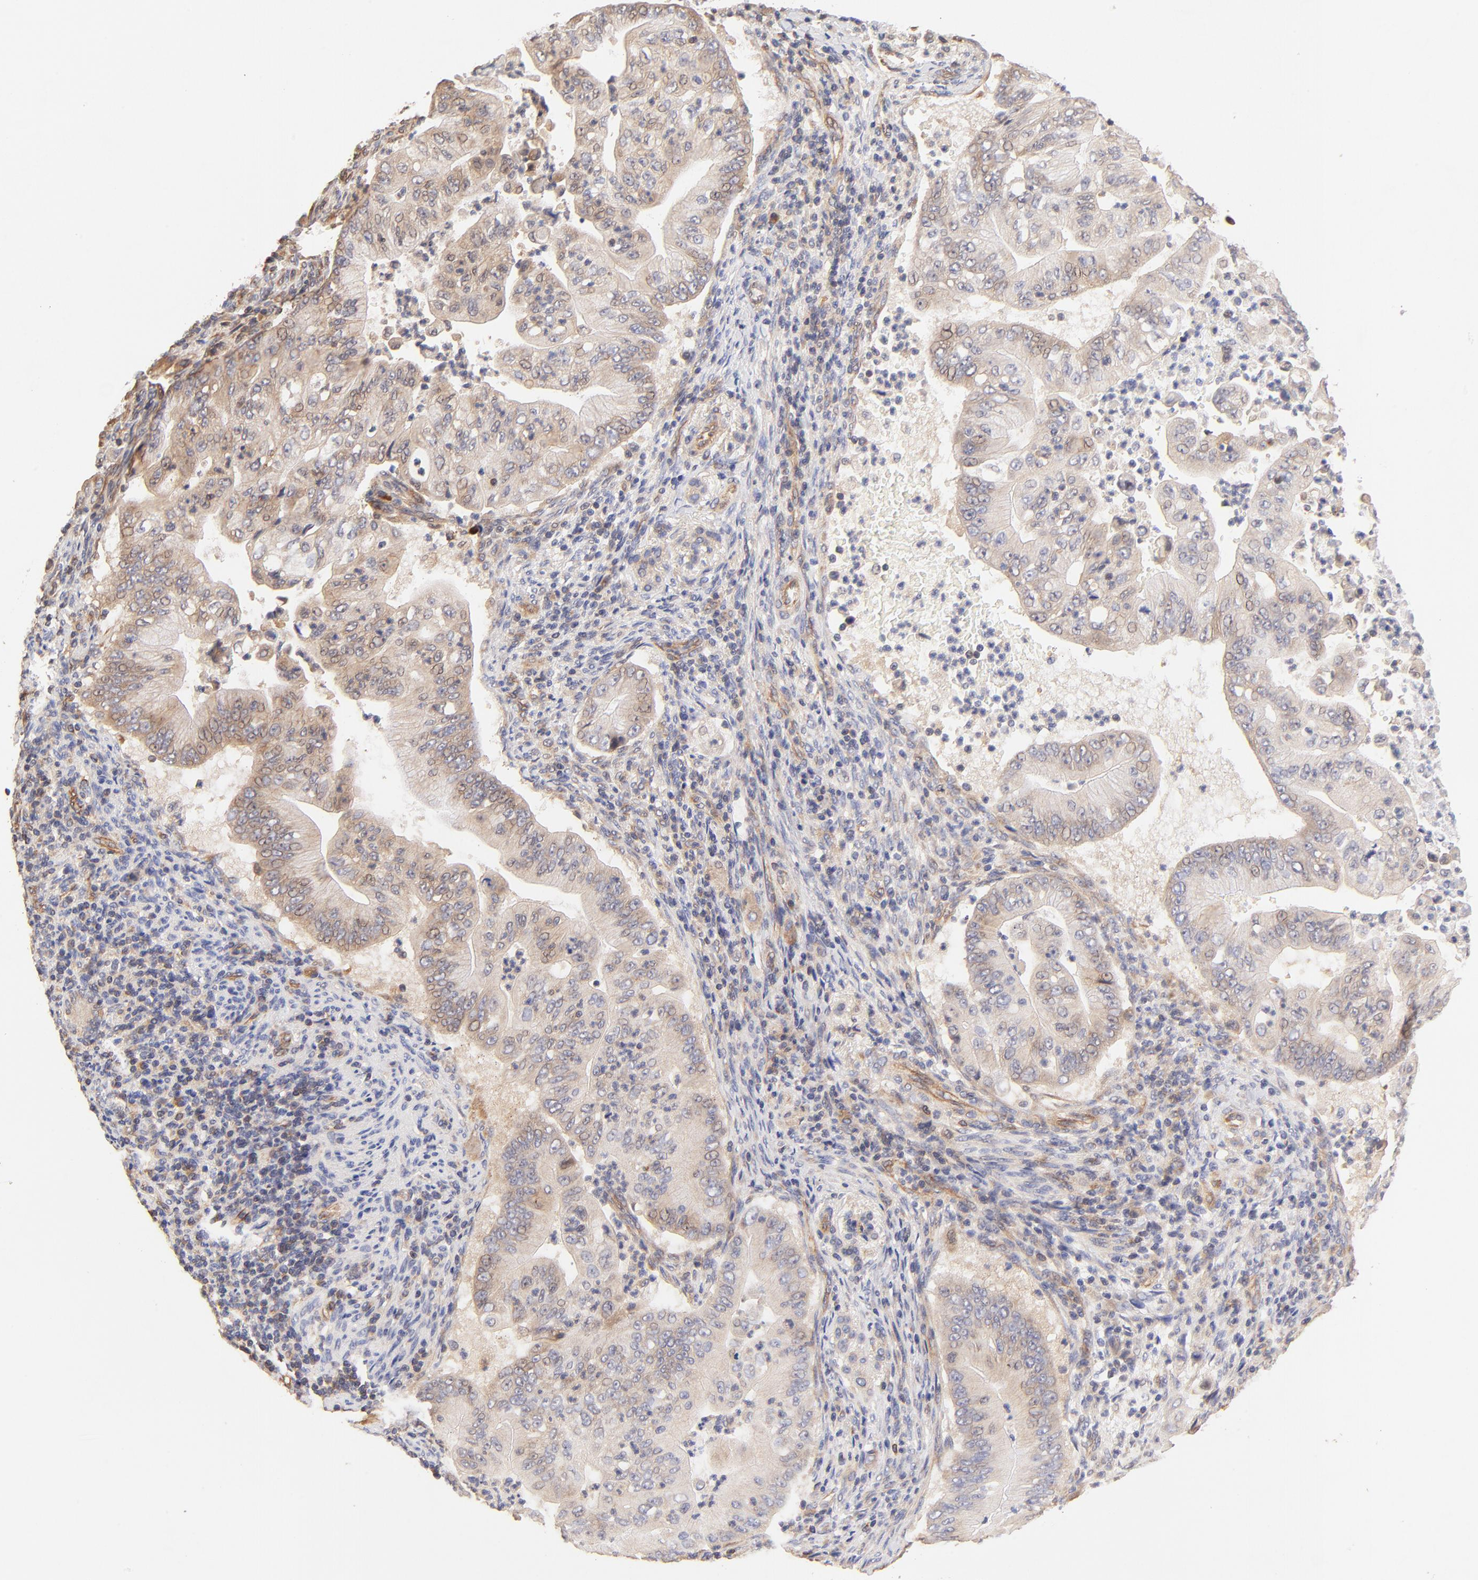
{"staining": {"intensity": "weak", "quantity": "<25%", "location": "cytoplasmic/membranous,nuclear"}, "tissue": "pancreatic cancer", "cell_type": "Tumor cells", "image_type": "cancer", "snomed": [{"axis": "morphology", "description": "Adenocarcinoma, NOS"}, {"axis": "topography", "description": "Pancreas"}], "caption": "IHC of human pancreatic adenocarcinoma reveals no expression in tumor cells.", "gene": "TNFAIP3", "patient": {"sex": "male", "age": 62}}